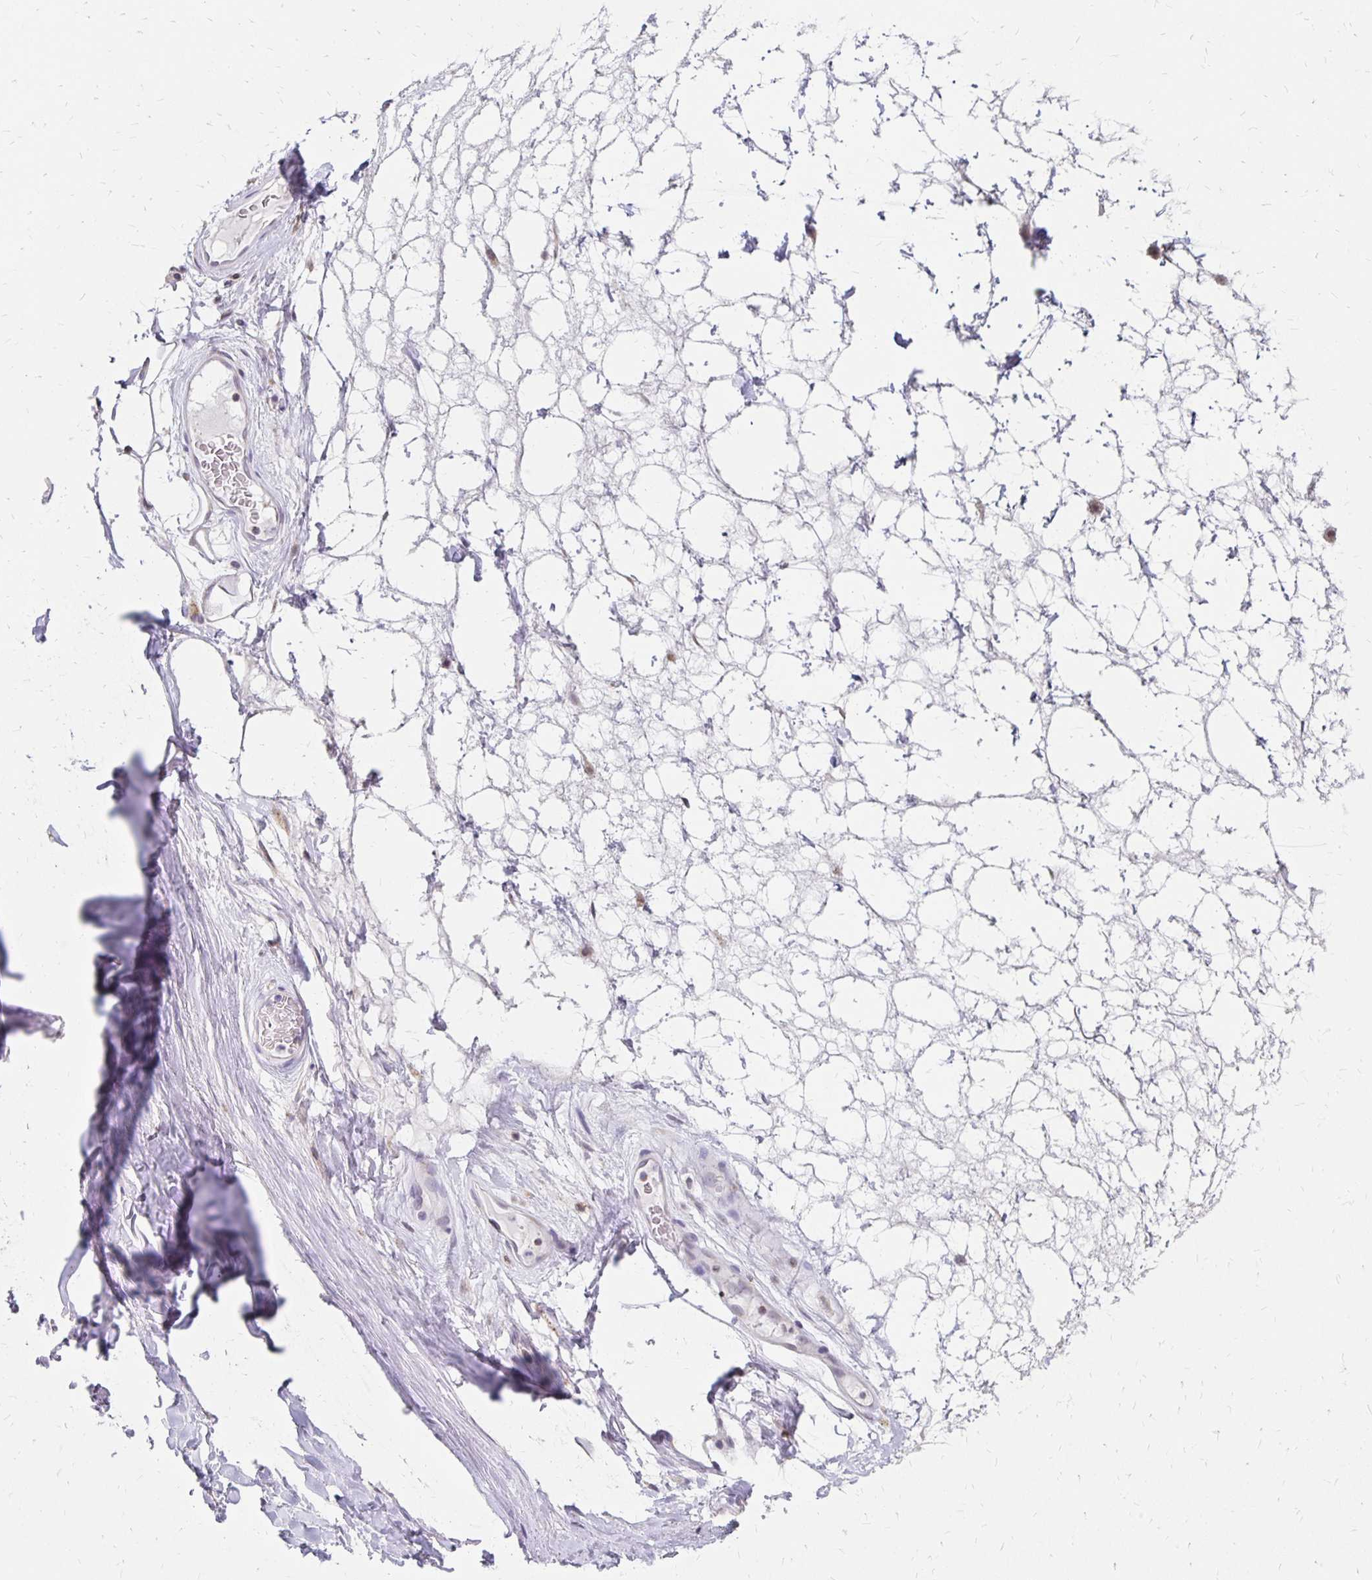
{"staining": {"intensity": "negative", "quantity": "none", "location": "none"}, "tissue": "adipose tissue", "cell_type": "Adipocytes", "image_type": "normal", "snomed": [{"axis": "morphology", "description": "Normal tissue, NOS"}, {"axis": "topography", "description": "Lymph node"}, {"axis": "topography", "description": "Cartilage tissue"}, {"axis": "topography", "description": "Nasopharynx"}], "caption": "IHC of benign human adipose tissue exhibits no staining in adipocytes.", "gene": "ATOSB", "patient": {"sex": "male", "age": 63}}